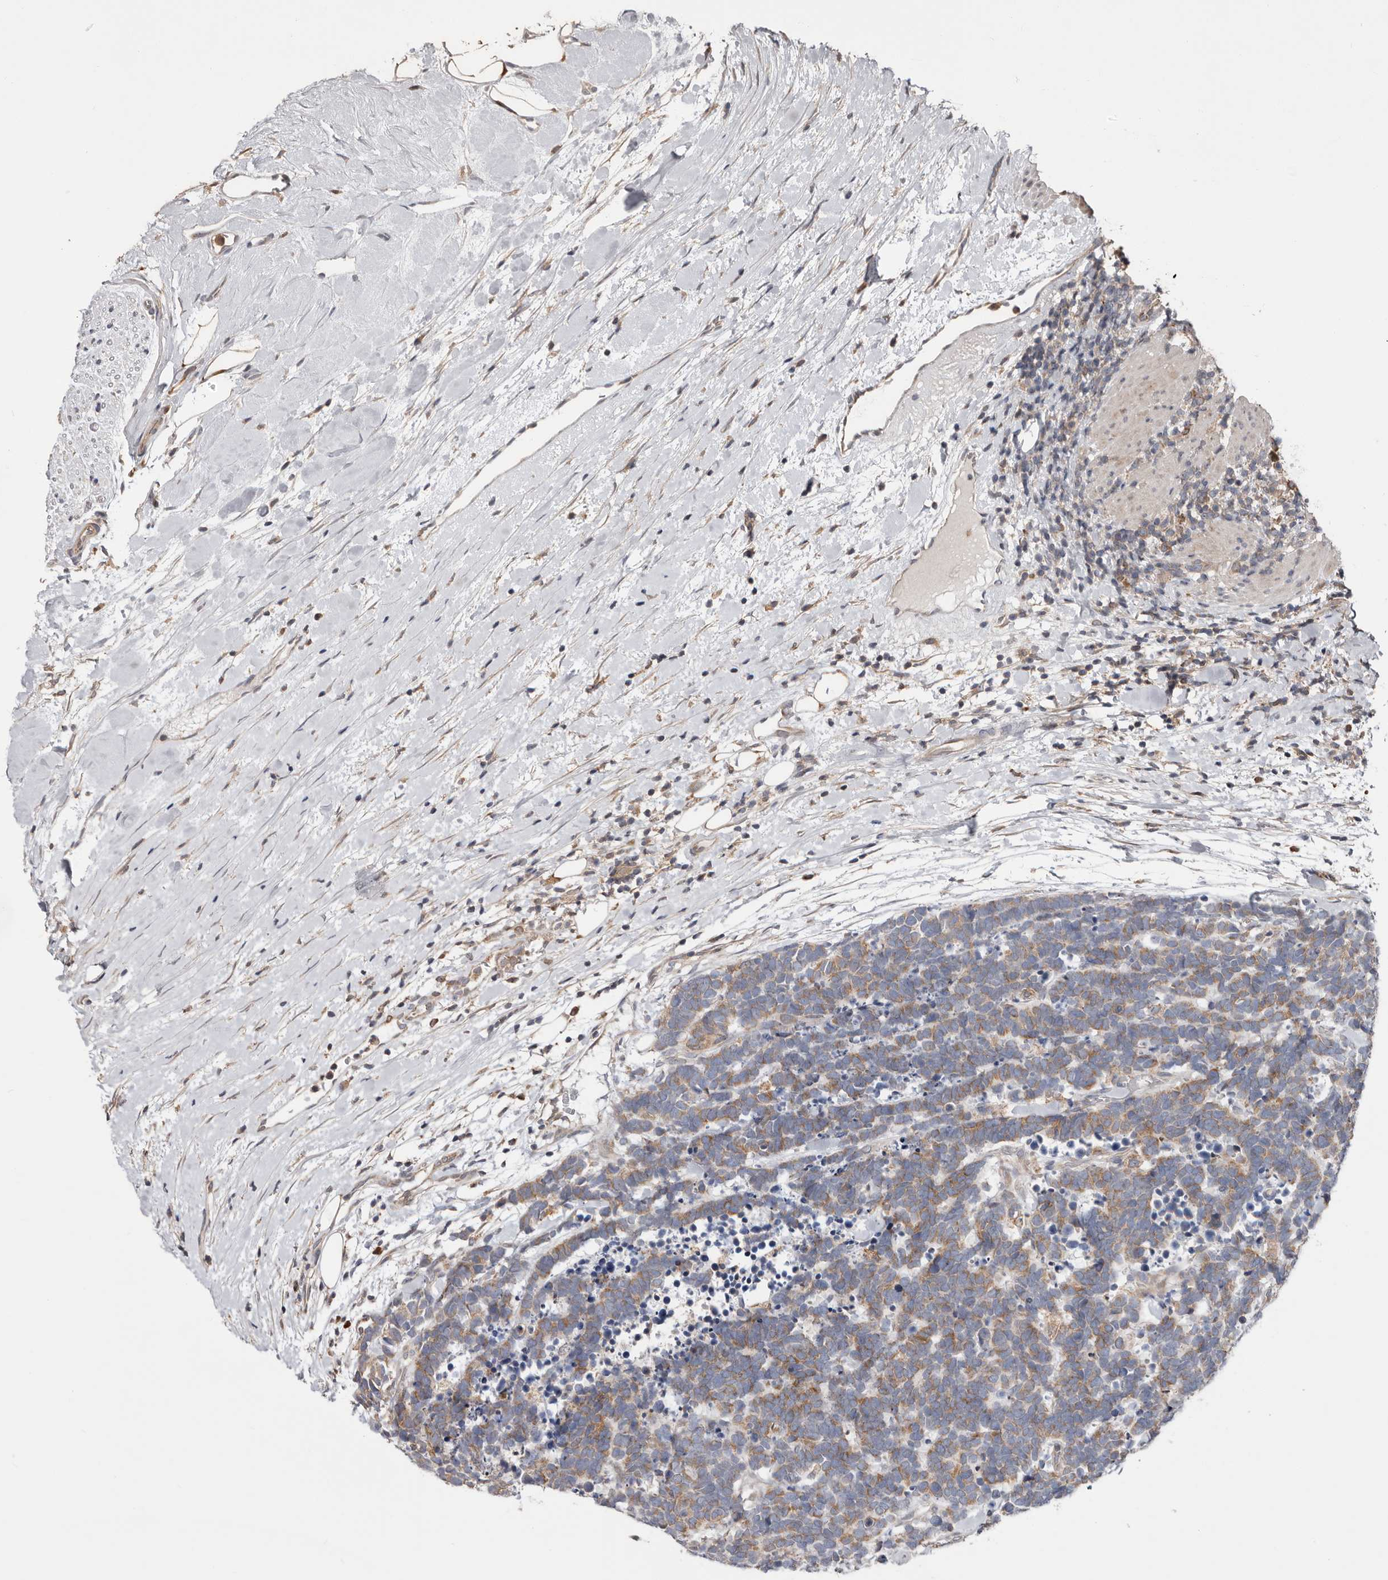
{"staining": {"intensity": "moderate", "quantity": ">75%", "location": "cytoplasmic/membranous"}, "tissue": "carcinoid", "cell_type": "Tumor cells", "image_type": "cancer", "snomed": [{"axis": "morphology", "description": "Carcinoma, NOS"}, {"axis": "morphology", "description": "Carcinoid, malignant, NOS"}, {"axis": "topography", "description": "Urinary bladder"}], "caption": "A high-resolution photomicrograph shows IHC staining of carcinoid, which demonstrates moderate cytoplasmic/membranous staining in approximately >75% of tumor cells.", "gene": "TMUB1", "patient": {"sex": "male", "age": 57}}